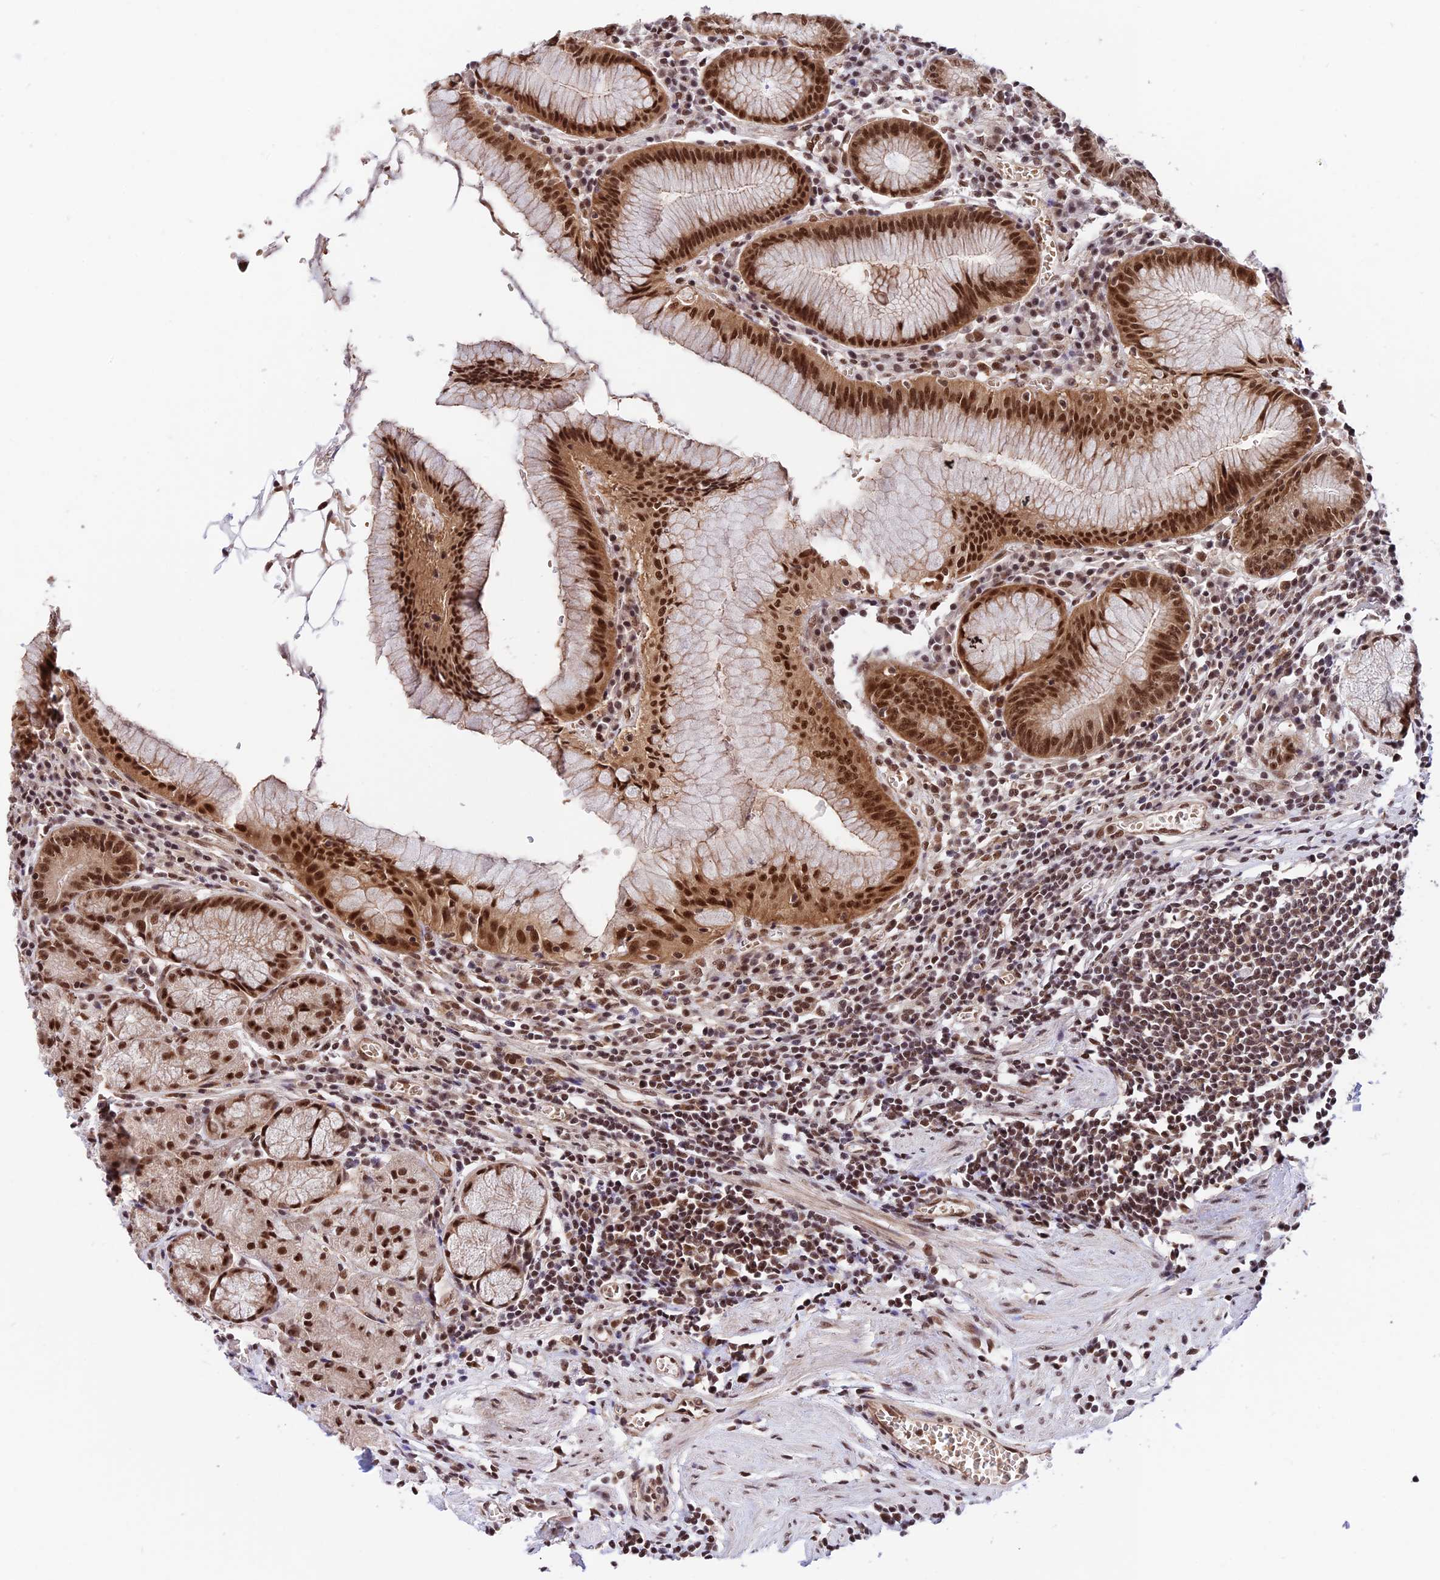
{"staining": {"intensity": "strong", "quantity": ">75%", "location": "nuclear"}, "tissue": "stomach", "cell_type": "Glandular cells", "image_type": "normal", "snomed": [{"axis": "morphology", "description": "Normal tissue, NOS"}, {"axis": "topography", "description": "Stomach"}], "caption": "A histopathology image showing strong nuclear positivity in approximately >75% of glandular cells in normal stomach, as visualized by brown immunohistochemical staining.", "gene": "RBM42", "patient": {"sex": "male", "age": 55}}